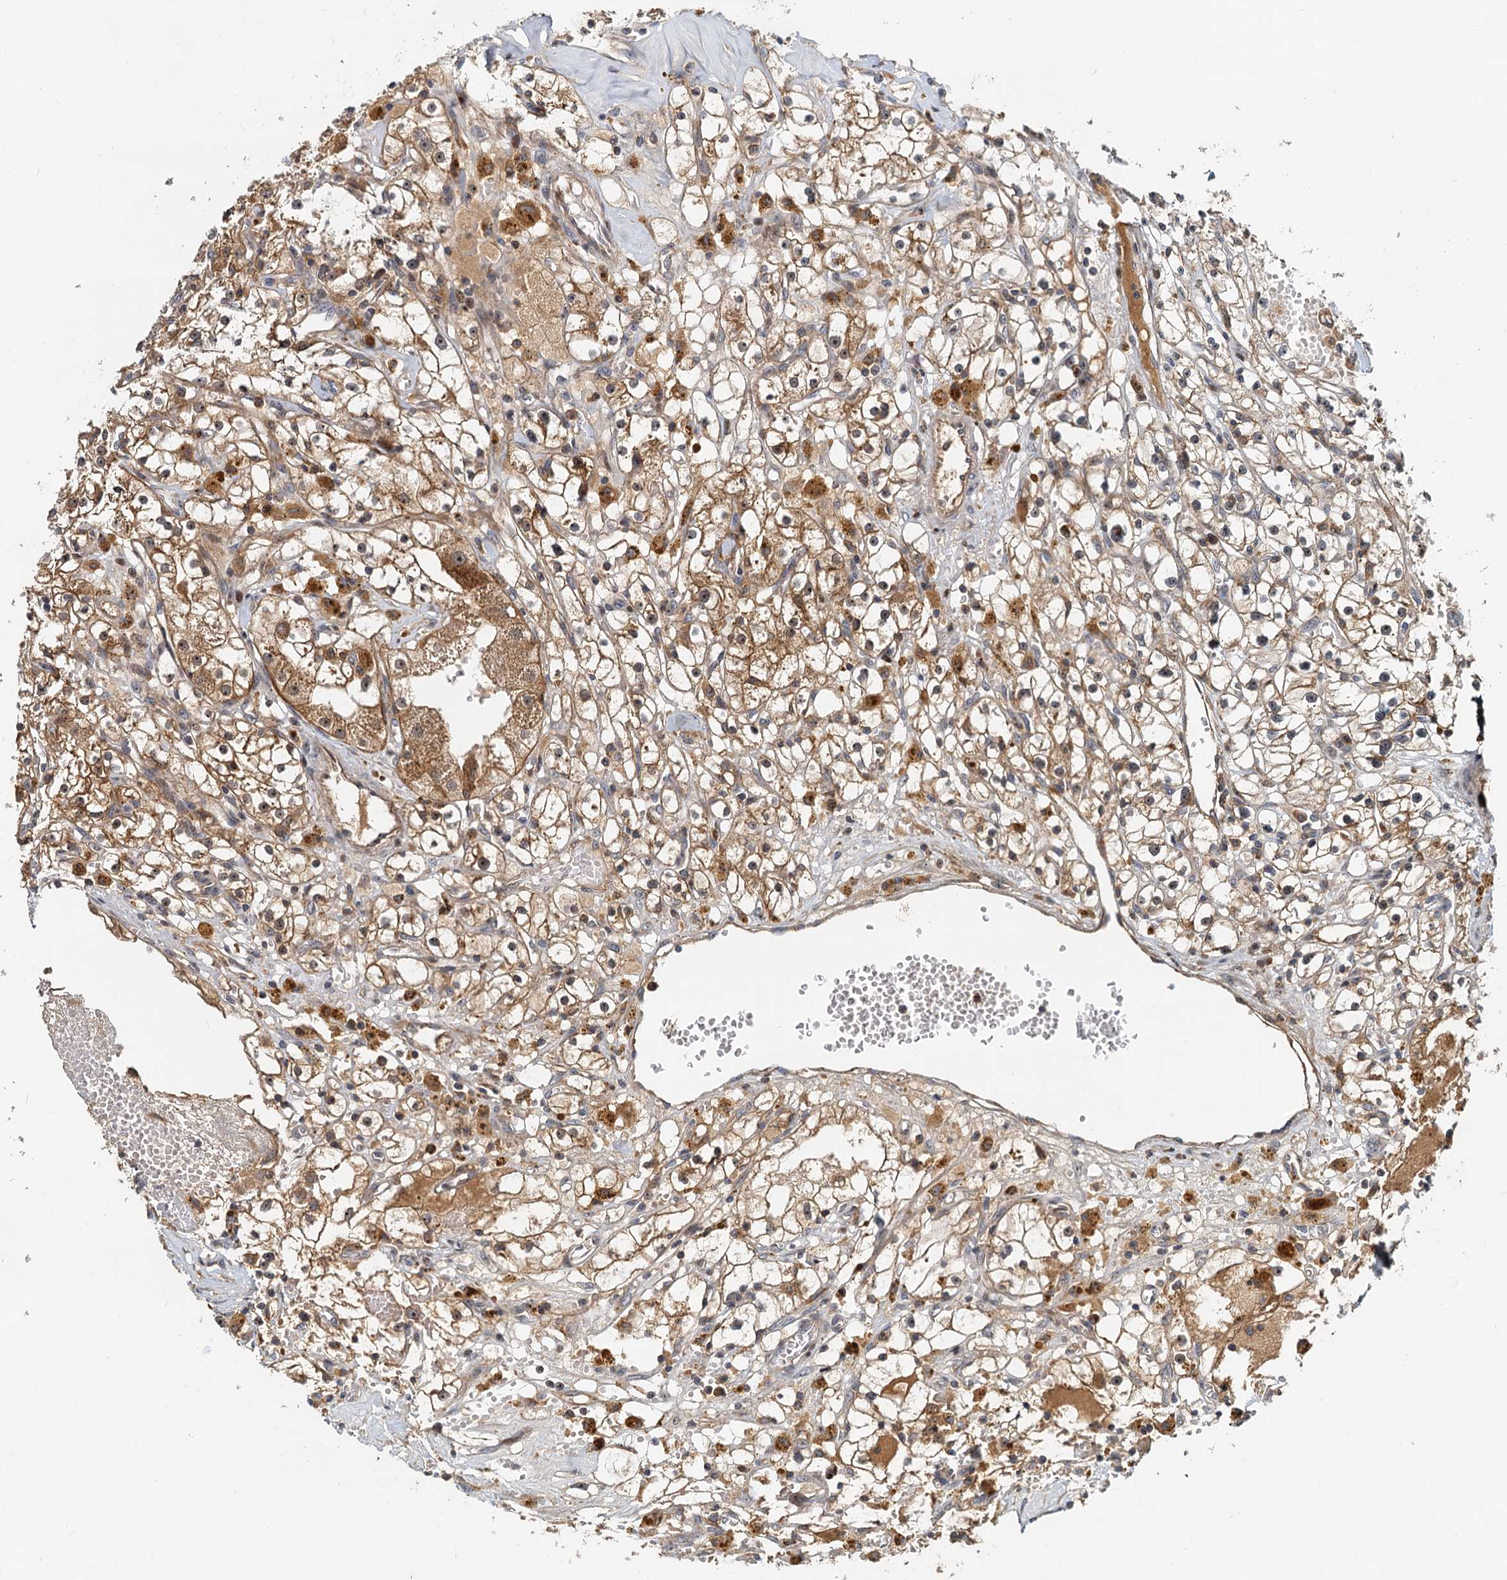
{"staining": {"intensity": "moderate", "quantity": ">75%", "location": "cytoplasmic/membranous"}, "tissue": "renal cancer", "cell_type": "Tumor cells", "image_type": "cancer", "snomed": [{"axis": "morphology", "description": "Adenocarcinoma, NOS"}, {"axis": "topography", "description": "Kidney"}], "caption": "DAB (3,3'-diaminobenzidine) immunohistochemical staining of human renal cancer demonstrates moderate cytoplasmic/membranous protein expression in about >75% of tumor cells.", "gene": "TOLLIP", "patient": {"sex": "male", "age": 56}}